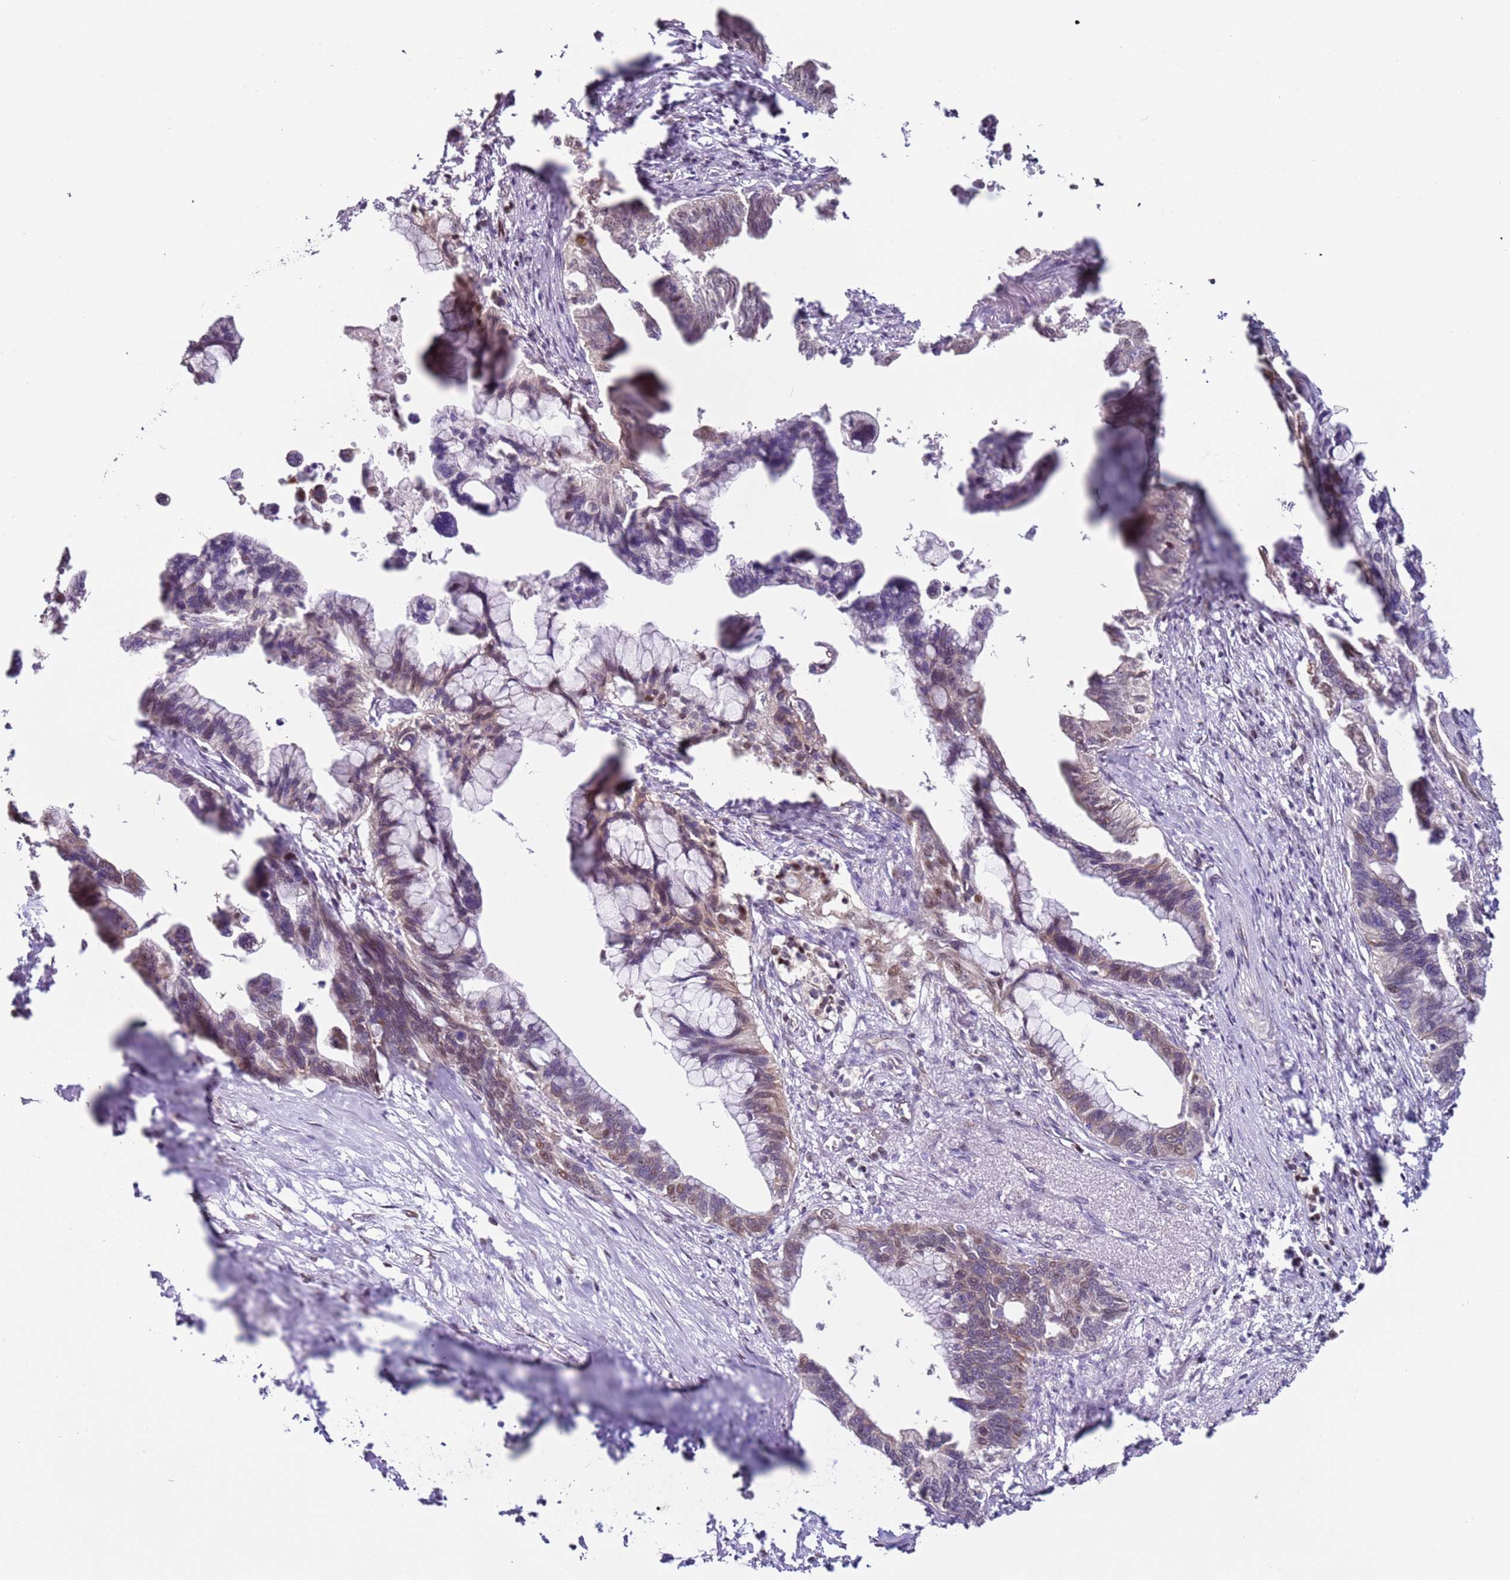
{"staining": {"intensity": "moderate", "quantity": "<25%", "location": "nuclear"}, "tissue": "pancreatic cancer", "cell_type": "Tumor cells", "image_type": "cancer", "snomed": [{"axis": "morphology", "description": "Adenocarcinoma, NOS"}, {"axis": "topography", "description": "Pancreas"}], "caption": "Immunohistochemical staining of human pancreatic cancer demonstrates moderate nuclear protein positivity in about <25% of tumor cells.", "gene": "PSMD4", "patient": {"sex": "female", "age": 83}}